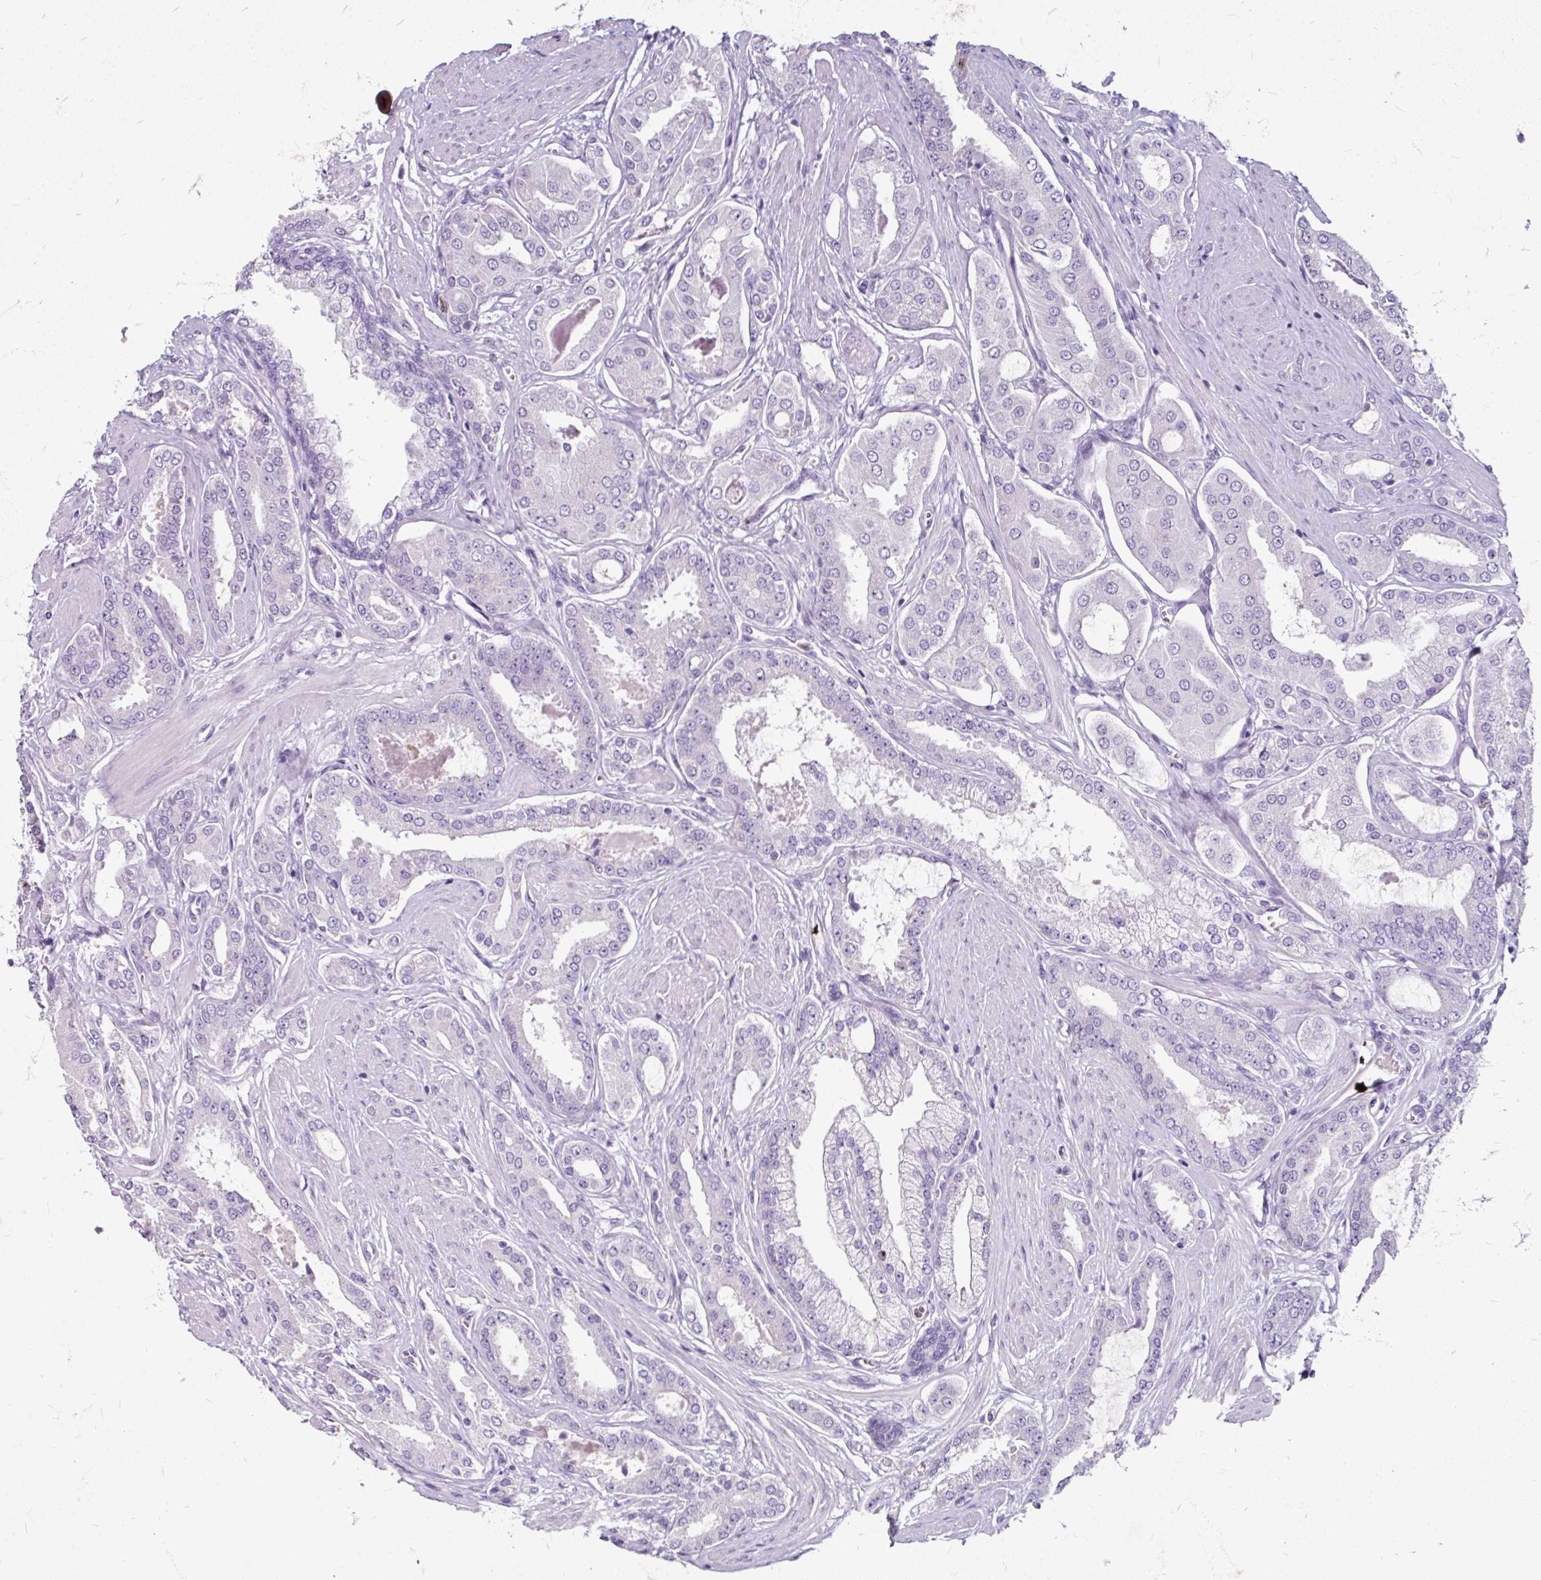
{"staining": {"intensity": "negative", "quantity": "none", "location": "none"}, "tissue": "prostate cancer", "cell_type": "Tumor cells", "image_type": "cancer", "snomed": [{"axis": "morphology", "description": "Adenocarcinoma, Low grade"}, {"axis": "topography", "description": "Prostate"}], "caption": "This is a image of immunohistochemistry staining of prostate cancer, which shows no staining in tumor cells.", "gene": "ANKRD1", "patient": {"sex": "male", "age": 42}}